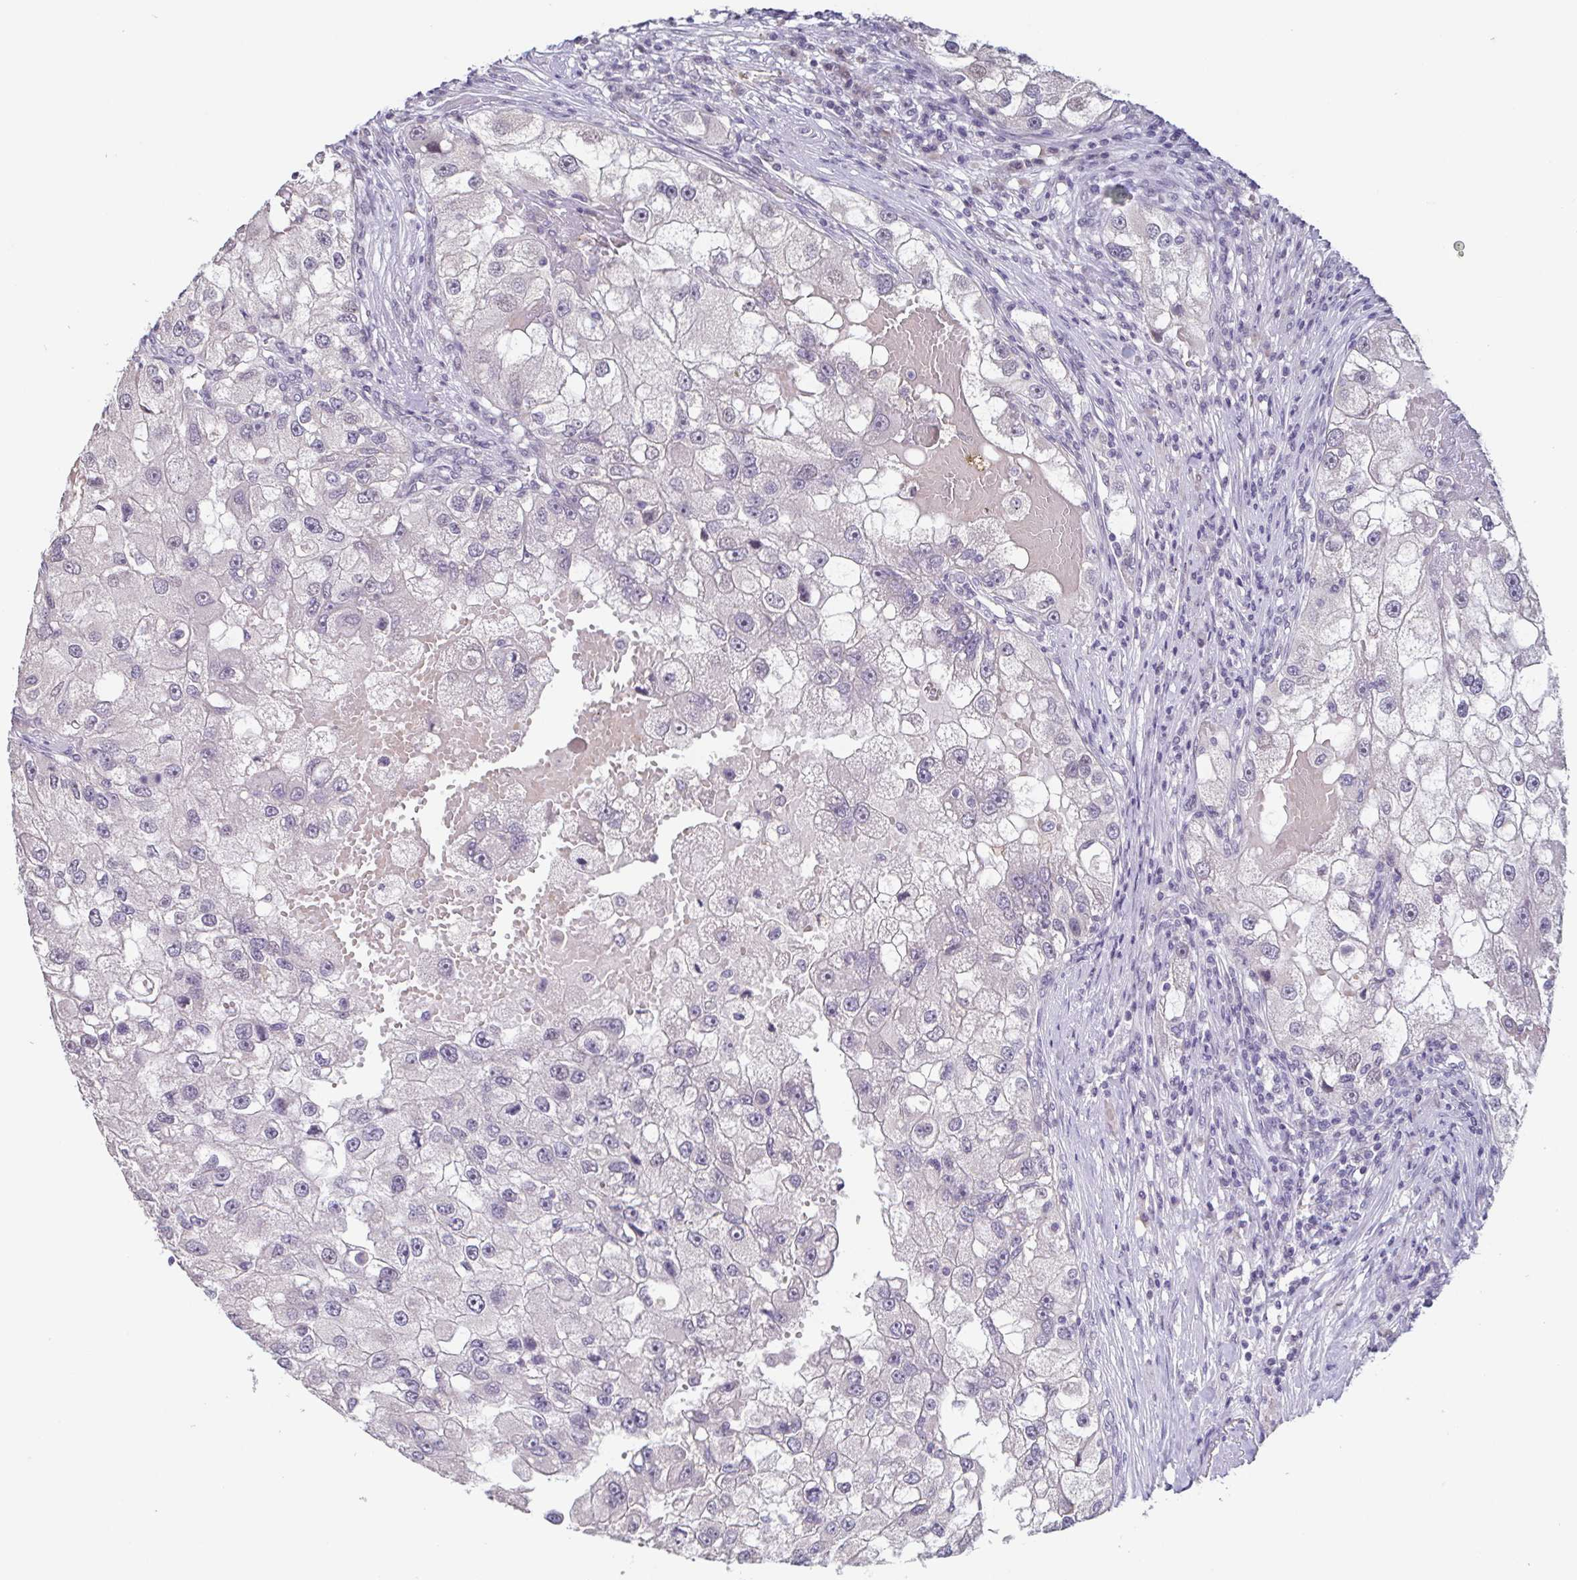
{"staining": {"intensity": "negative", "quantity": "none", "location": "none"}, "tissue": "renal cancer", "cell_type": "Tumor cells", "image_type": "cancer", "snomed": [{"axis": "morphology", "description": "Adenocarcinoma, NOS"}, {"axis": "topography", "description": "Kidney"}], "caption": "Immunohistochemistry (IHC) micrograph of neoplastic tissue: adenocarcinoma (renal) stained with DAB shows no significant protein positivity in tumor cells. The staining is performed using DAB (3,3'-diaminobenzidine) brown chromogen with nuclei counter-stained in using hematoxylin.", "gene": "GHRL", "patient": {"sex": "male", "age": 63}}